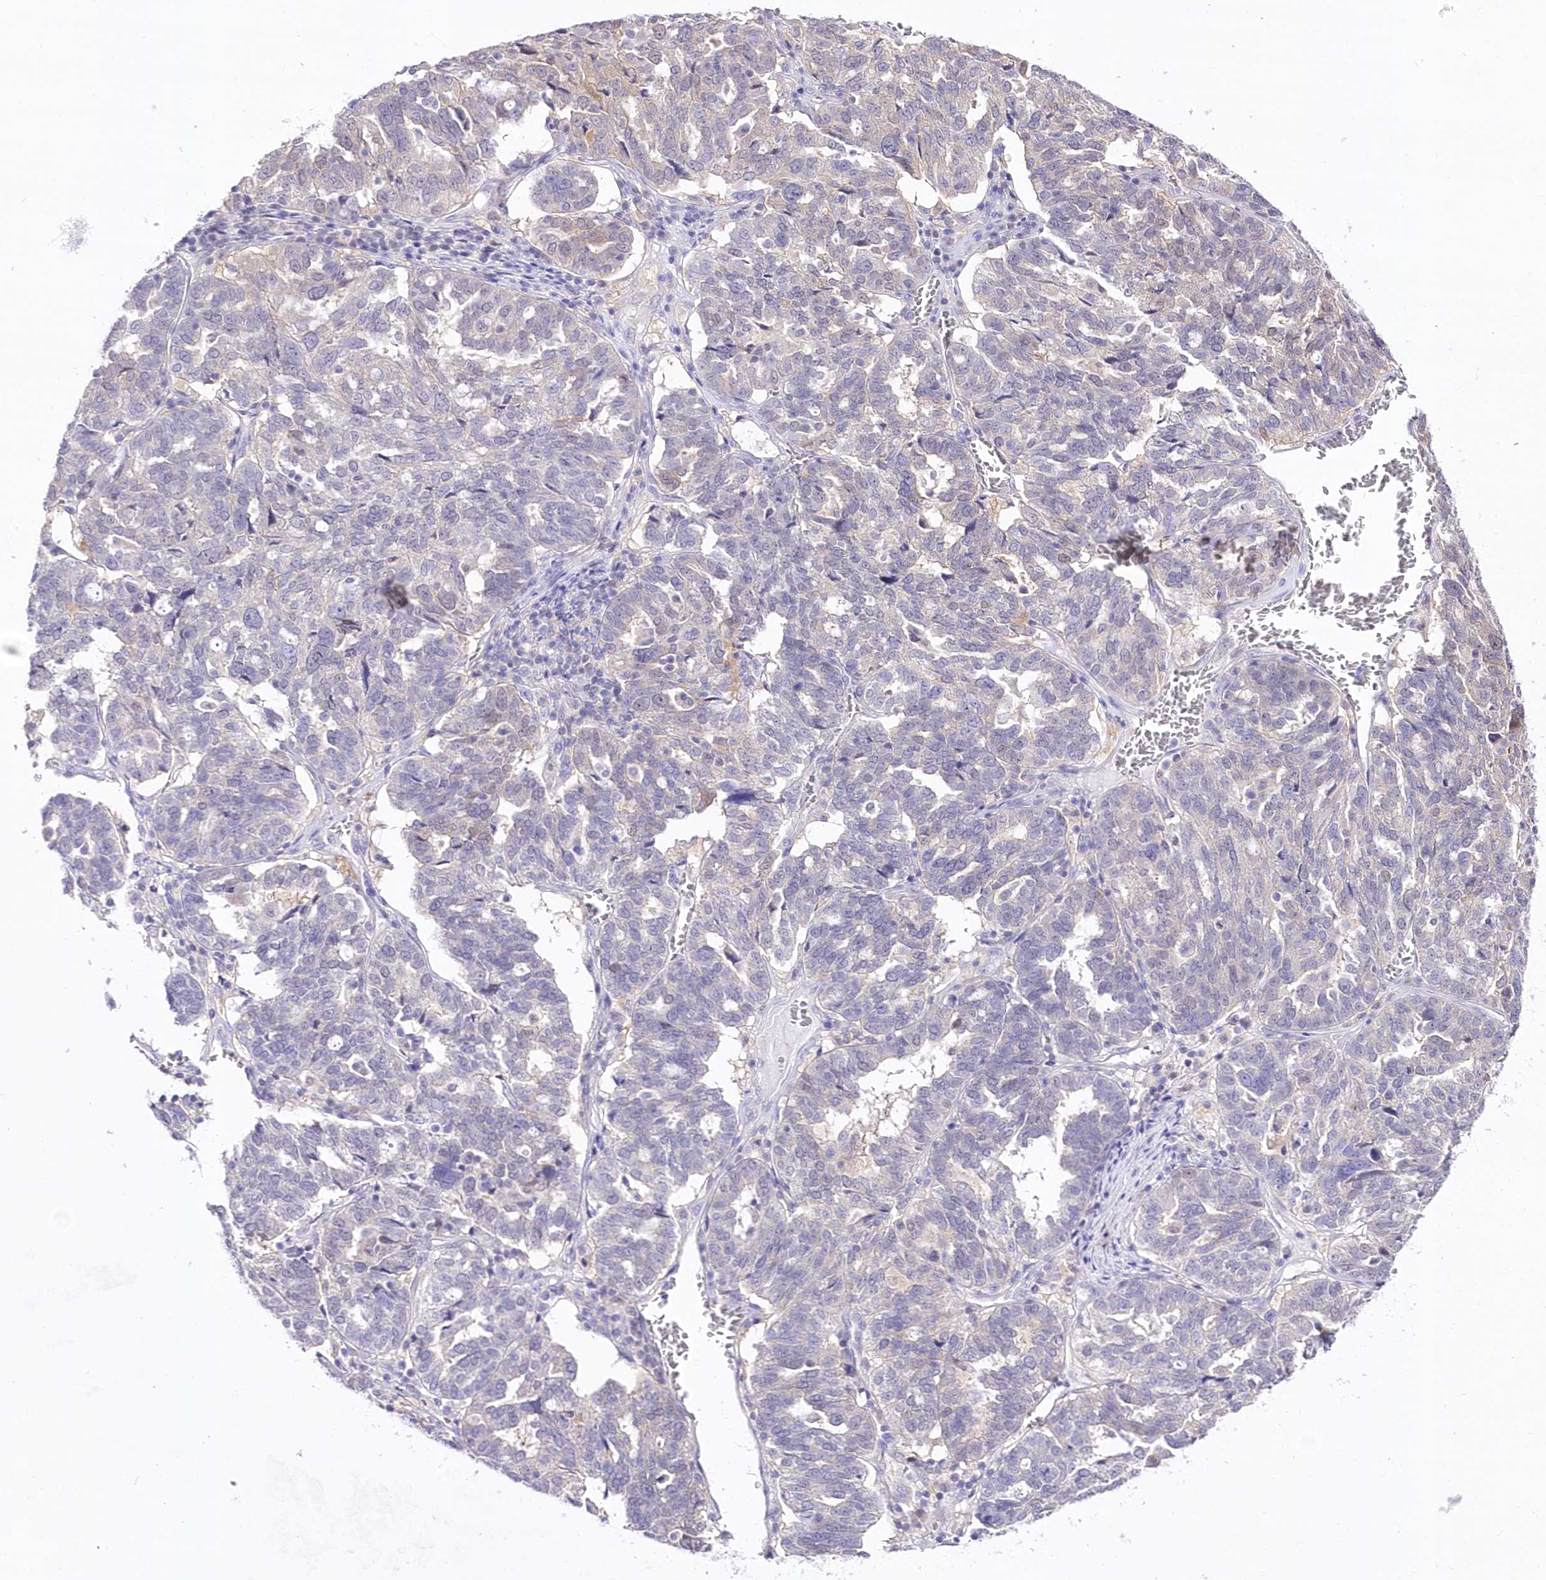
{"staining": {"intensity": "negative", "quantity": "none", "location": "none"}, "tissue": "ovarian cancer", "cell_type": "Tumor cells", "image_type": "cancer", "snomed": [{"axis": "morphology", "description": "Cystadenocarcinoma, serous, NOS"}, {"axis": "topography", "description": "Ovary"}], "caption": "A micrograph of human ovarian cancer (serous cystadenocarcinoma) is negative for staining in tumor cells.", "gene": "UBA6", "patient": {"sex": "female", "age": 59}}